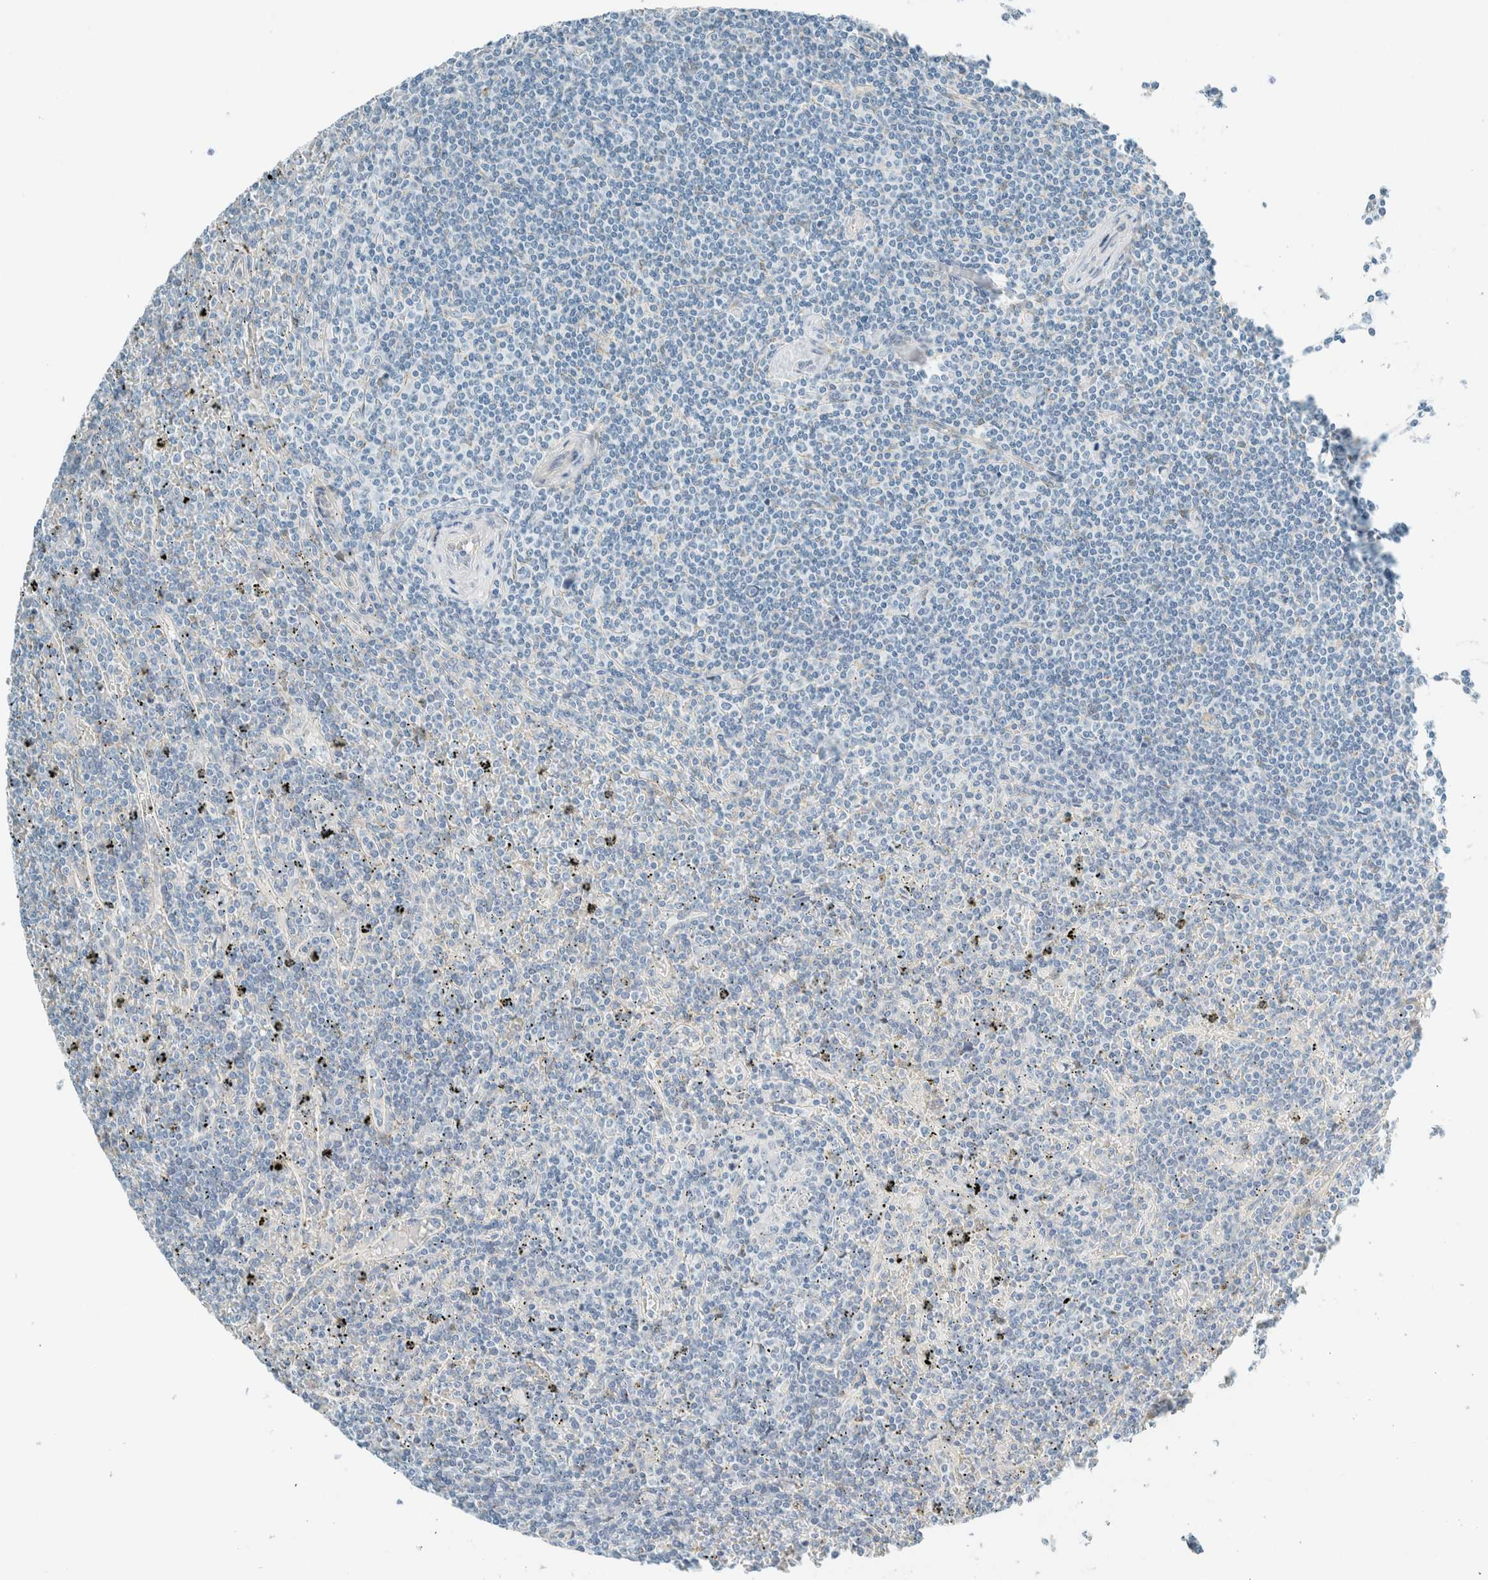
{"staining": {"intensity": "negative", "quantity": "none", "location": "none"}, "tissue": "lymphoma", "cell_type": "Tumor cells", "image_type": "cancer", "snomed": [{"axis": "morphology", "description": "Malignant lymphoma, non-Hodgkin's type, Low grade"}, {"axis": "topography", "description": "Spleen"}], "caption": "IHC image of neoplastic tissue: low-grade malignant lymphoma, non-Hodgkin's type stained with DAB (3,3'-diaminobenzidine) shows no significant protein expression in tumor cells. The staining was performed using DAB to visualize the protein expression in brown, while the nuclei were stained in blue with hematoxylin (Magnification: 20x).", "gene": "ALDH7A1", "patient": {"sex": "female", "age": 19}}